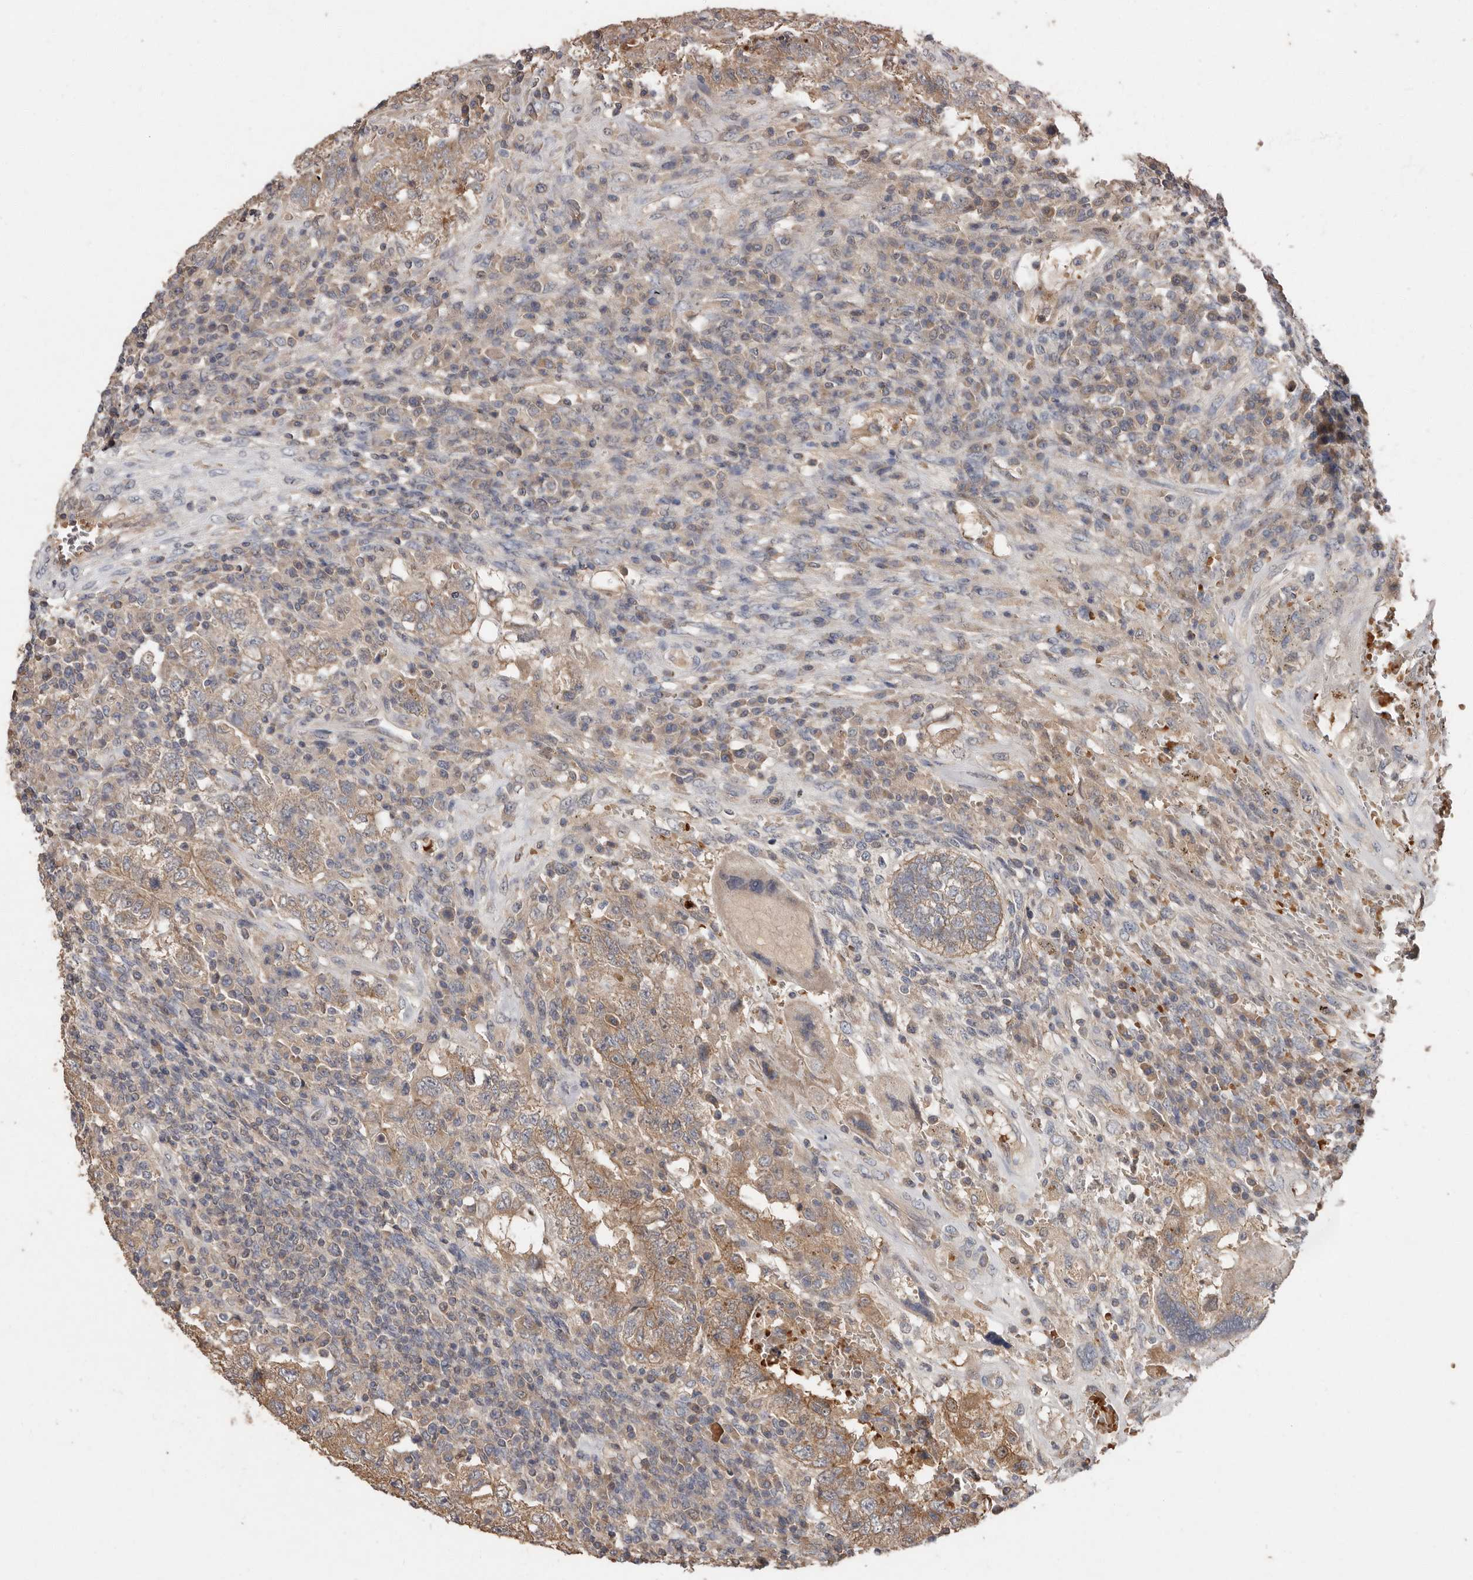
{"staining": {"intensity": "weak", "quantity": ">75%", "location": "cytoplasmic/membranous"}, "tissue": "testis cancer", "cell_type": "Tumor cells", "image_type": "cancer", "snomed": [{"axis": "morphology", "description": "Carcinoma, Embryonal, NOS"}, {"axis": "topography", "description": "Testis"}], "caption": "Human embryonal carcinoma (testis) stained with a brown dye demonstrates weak cytoplasmic/membranous positive expression in approximately >75% of tumor cells.", "gene": "KIF26B", "patient": {"sex": "male", "age": 26}}